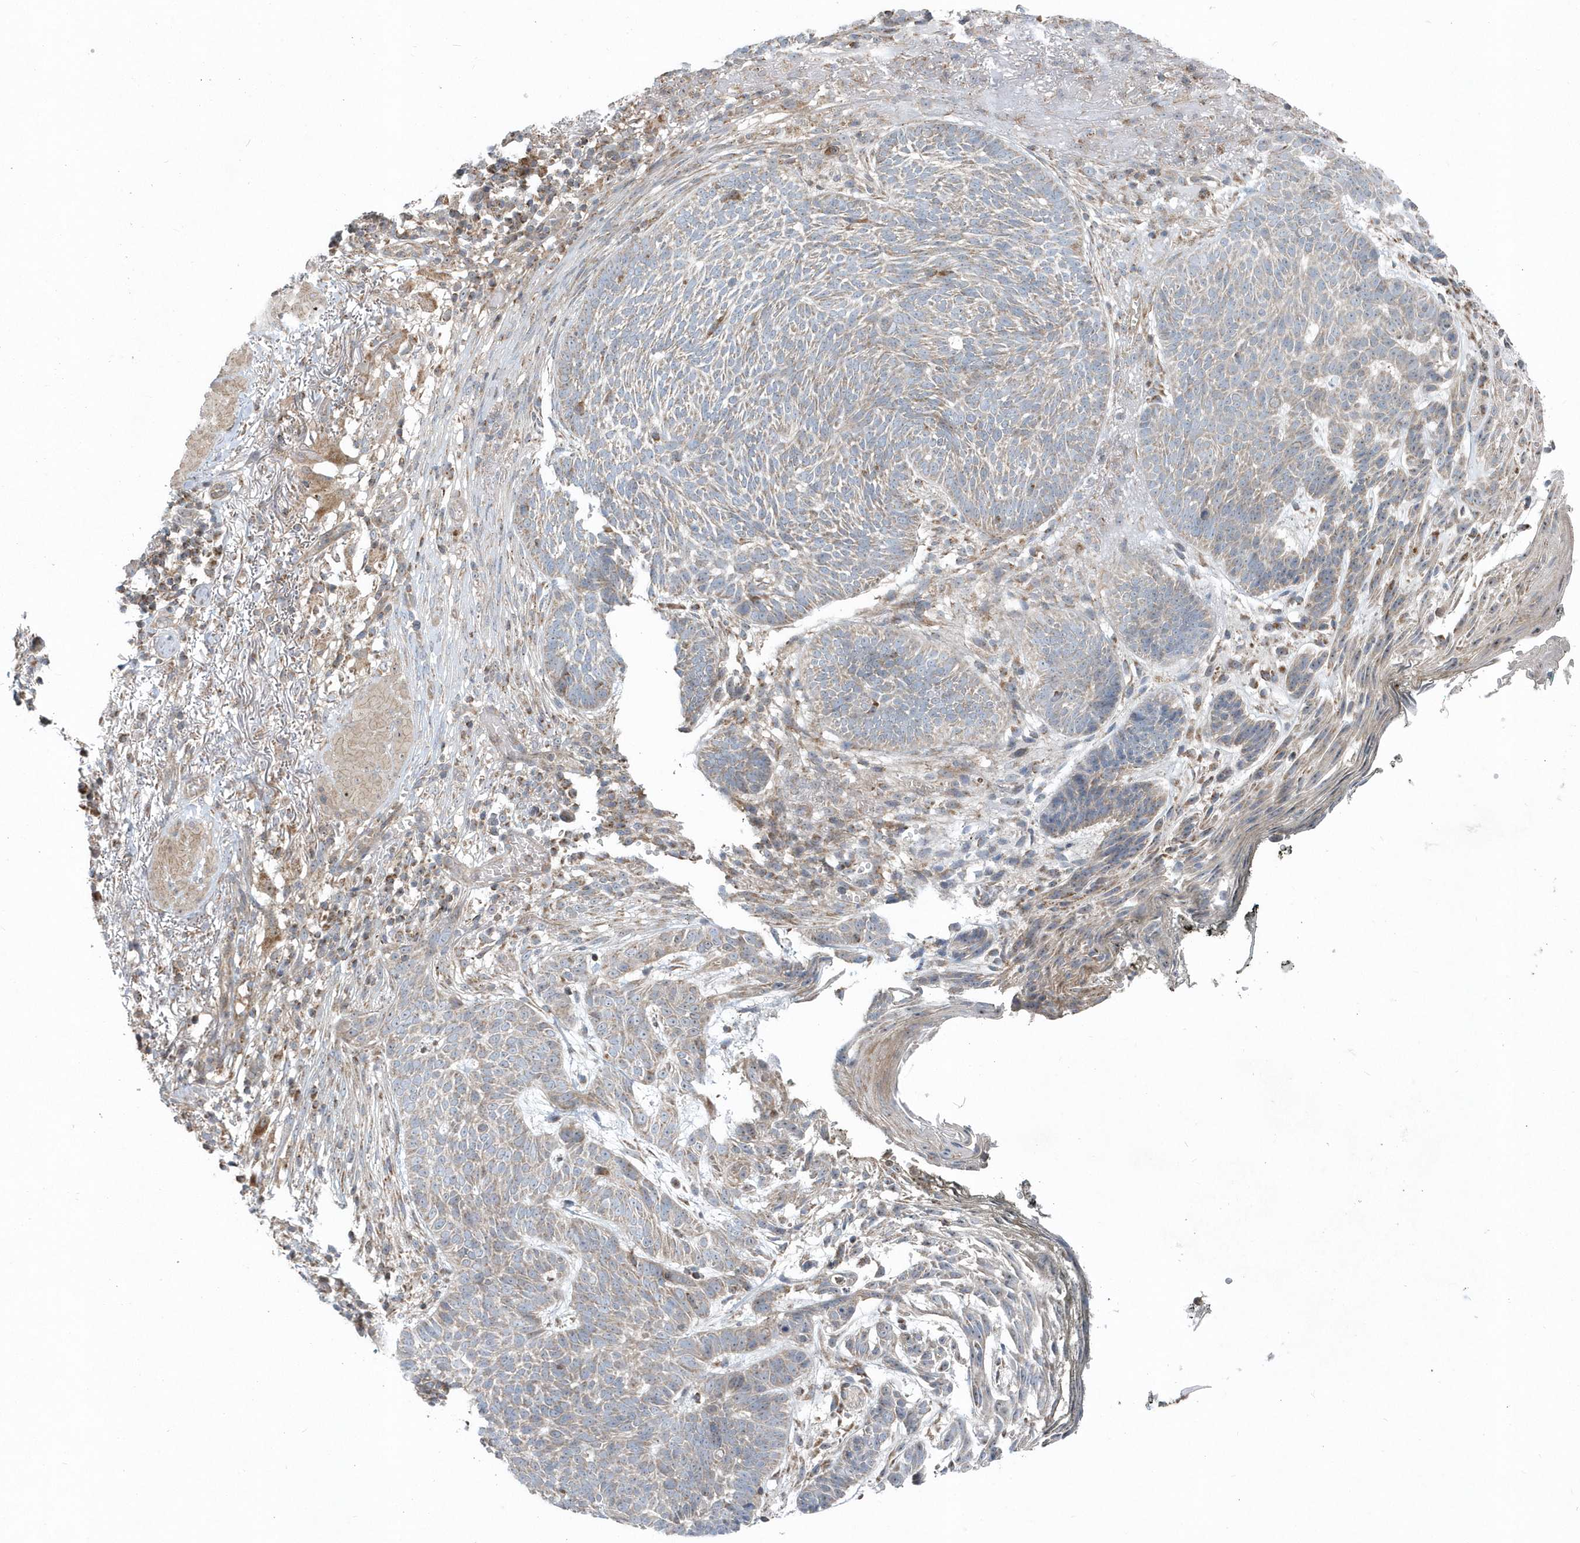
{"staining": {"intensity": "weak", "quantity": ">75%", "location": "cytoplasmic/membranous"}, "tissue": "skin cancer", "cell_type": "Tumor cells", "image_type": "cancer", "snomed": [{"axis": "morphology", "description": "Normal tissue, NOS"}, {"axis": "morphology", "description": "Basal cell carcinoma"}, {"axis": "topography", "description": "Skin"}], "caption": "Immunohistochemistry (IHC) staining of basal cell carcinoma (skin), which reveals low levels of weak cytoplasmic/membranous expression in about >75% of tumor cells indicating weak cytoplasmic/membranous protein staining. The staining was performed using DAB (3,3'-diaminobenzidine) (brown) for protein detection and nuclei were counterstained in hematoxylin (blue).", "gene": "PPP1R7", "patient": {"sex": "male", "age": 64}}